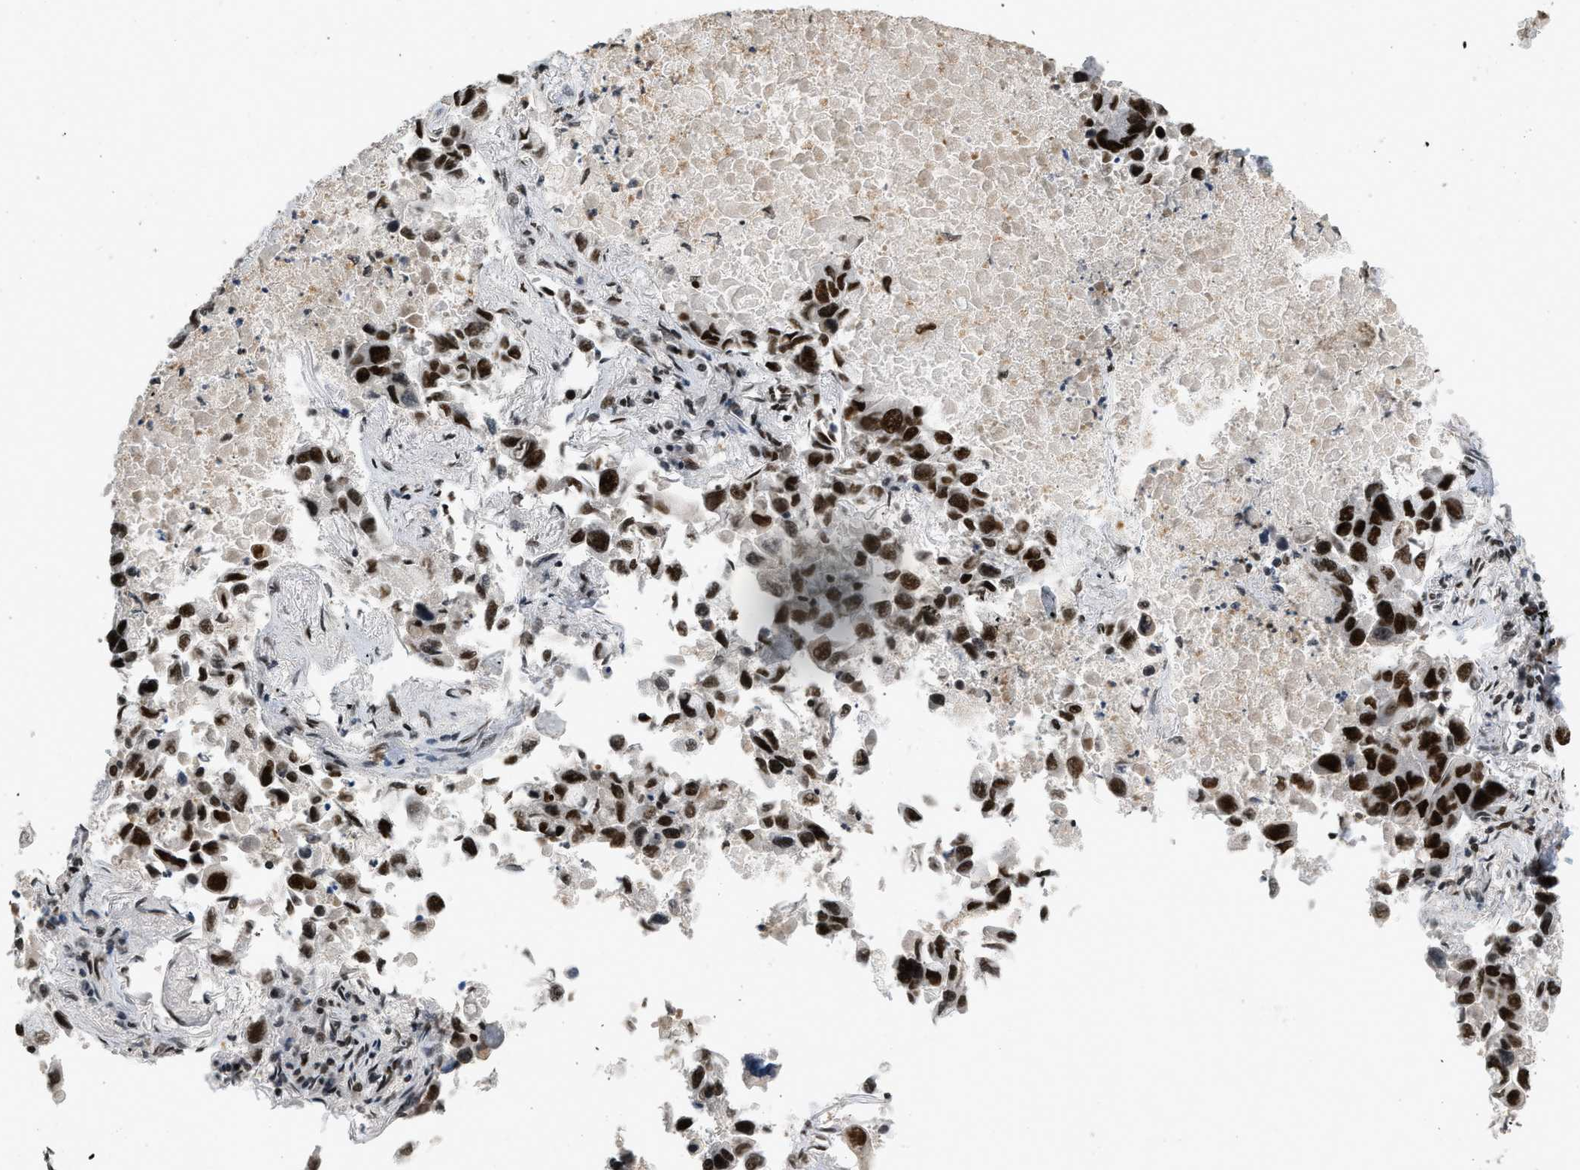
{"staining": {"intensity": "strong", "quantity": ">75%", "location": "nuclear"}, "tissue": "lung cancer", "cell_type": "Tumor cells", "image_type": "cancer", "snomed": [{"axis": "morphology", "description": "Adenocarcinoma, NOS"}, {"axis": "topography", "description": "Lung"}], "caption": "Immunohistochemistry (IHC) of adenocarcinoma (lung) displays high levels of strong nuclear expression in approximately >75% of tumor cells.", "gene": "SMARCB1", "patient": {"sex": "male", "age": 64}}